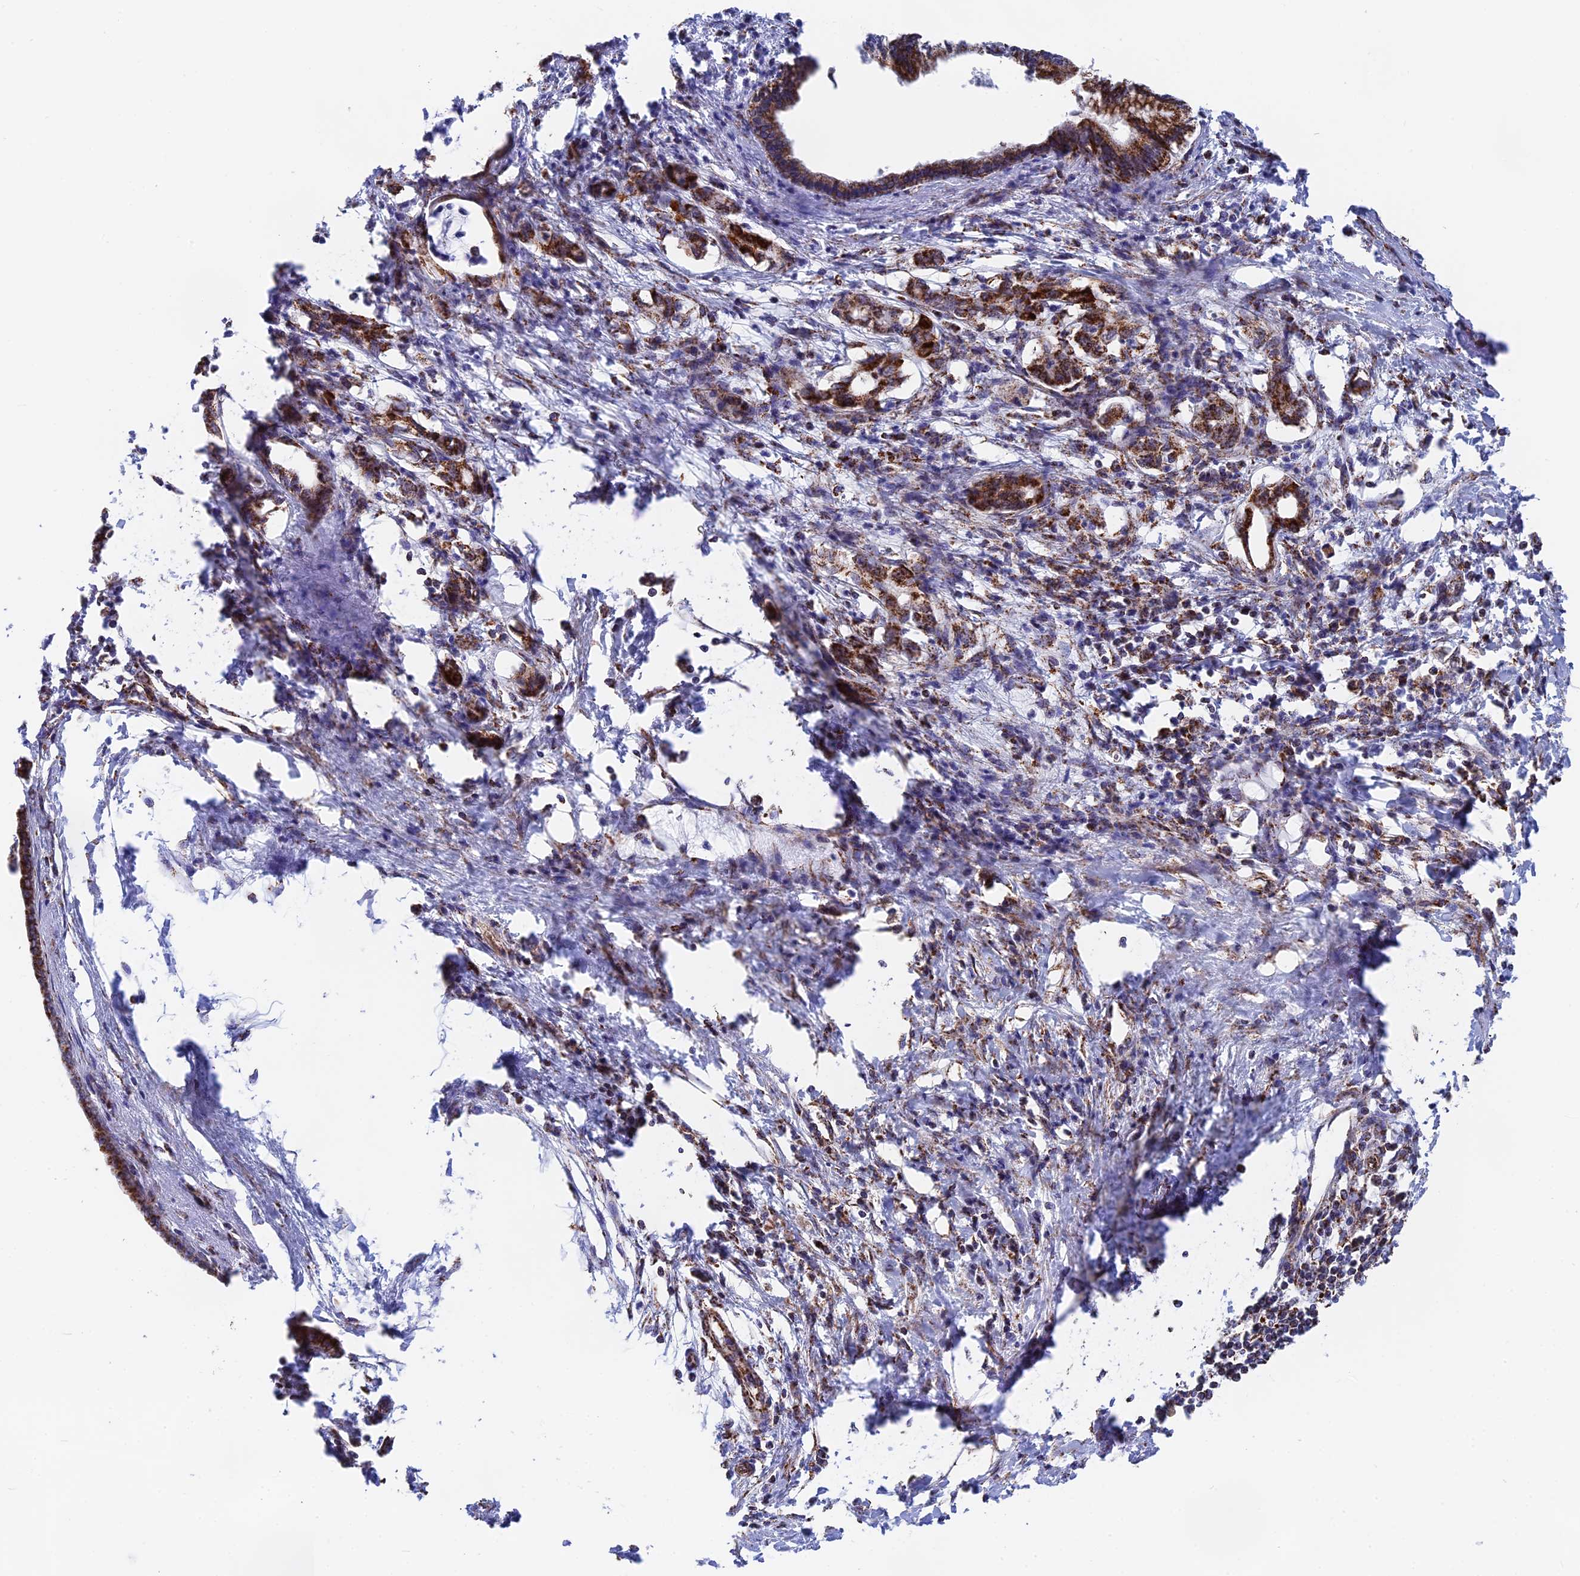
{"staining": {"intensity": "strong", "quantity": ">75%", "location": "cytoplasmic/membranous"}, "tissue": "pancreatic cancer", "cell_type": "Tumor cells", "image_type": "cancer", "snomed": [{"axis": "morphology", "description": "Adenocarcinoma, NOS"}, {"axis": "topography", "description": "Pancreas"}], "caption": "The histopathology image shows staining of pancreatic cancer, revealing strong cytoplasmic/membranous protein positivity (brown color) within tumor cells. (brown staining indicates protein expression, while blue staining denotes nuclei).", "gene": "CDC16", "patient": {"sex": "female", "age": 55}}